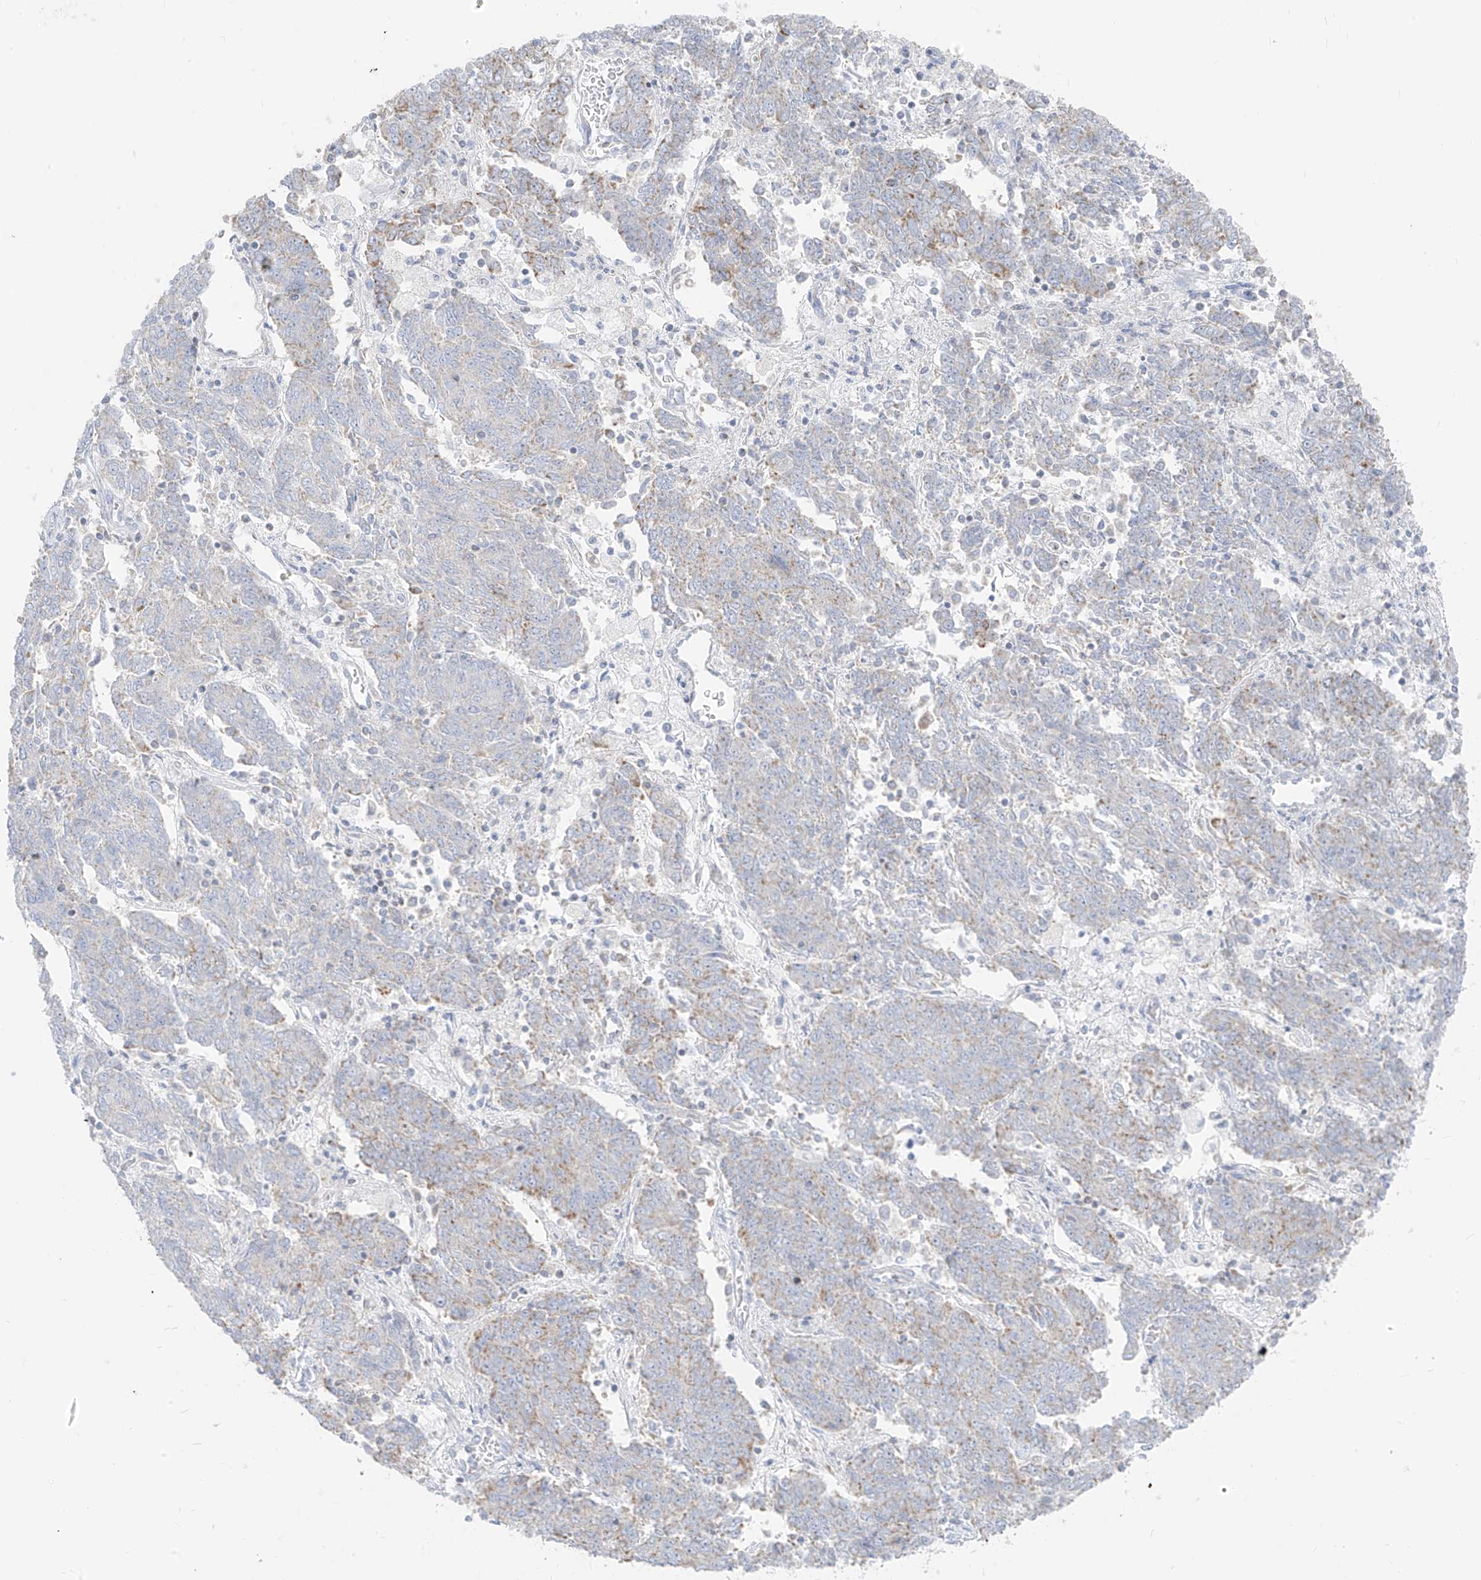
{"staining": {"intensity": "weak", "quantity": "25%-75%", "location": "cytoplasmic/membranous"}, "tissue": "endometrial cancer", "cell_type": "Tumor cells", "image_type": "cancer", "snomed": [{"axis": "morphology", "description": "Adenocarcinoma, NOS"}, {"axis": "topography", "description": "Endometrium"}], "caption": "A high-resolution image shows immunohistochemistry (IHC) staining of endometrial cancer (adenocarcinoma), which demonstrates weak cytoplasmic/membranous expression in approximately 25%-75% of tumor cells.", "gene": "ETHE1", "patient": {"sex": "female", "age": 80}}